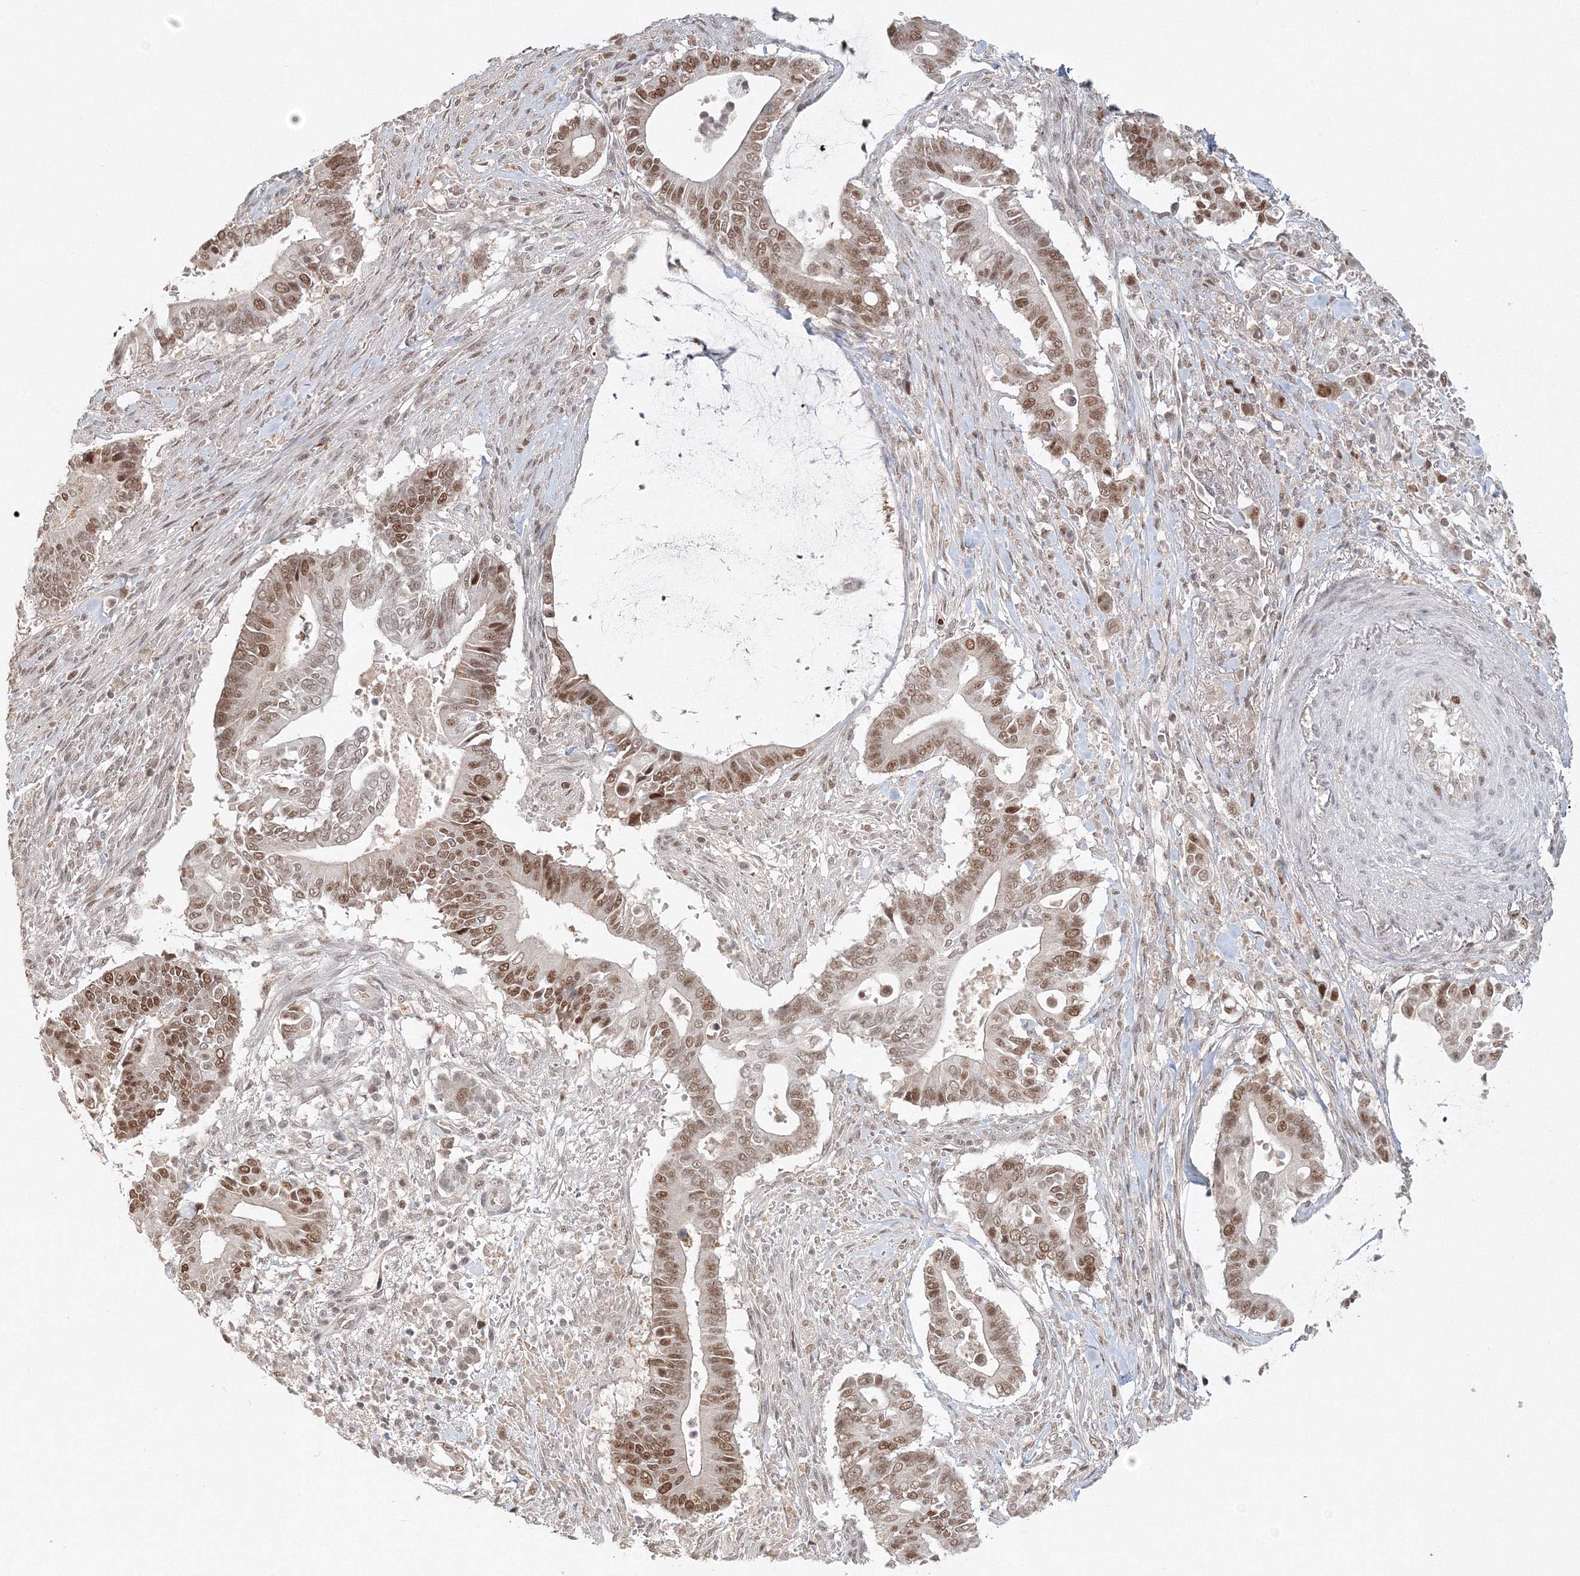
{"staining": {"intensity": "moderate", "quantity": ">75%", "location": "nuclear"}, "tissue": "pancreatic cancer", "cell_type": "Tumor cells", "image_type": "cancer", "snomed": [{"axis": "morphology", "description": "Adenocarcinoma, NOS"}, {"axis": "topography", "description": "Pancreas"}], "caption": "A brown stain highlights moderate nuclear positivity of a protein in human pancreatic adenocarcinoma tumor cells.", "gene": "IWS1", "patient": {"sex": "male", "age": 68}}